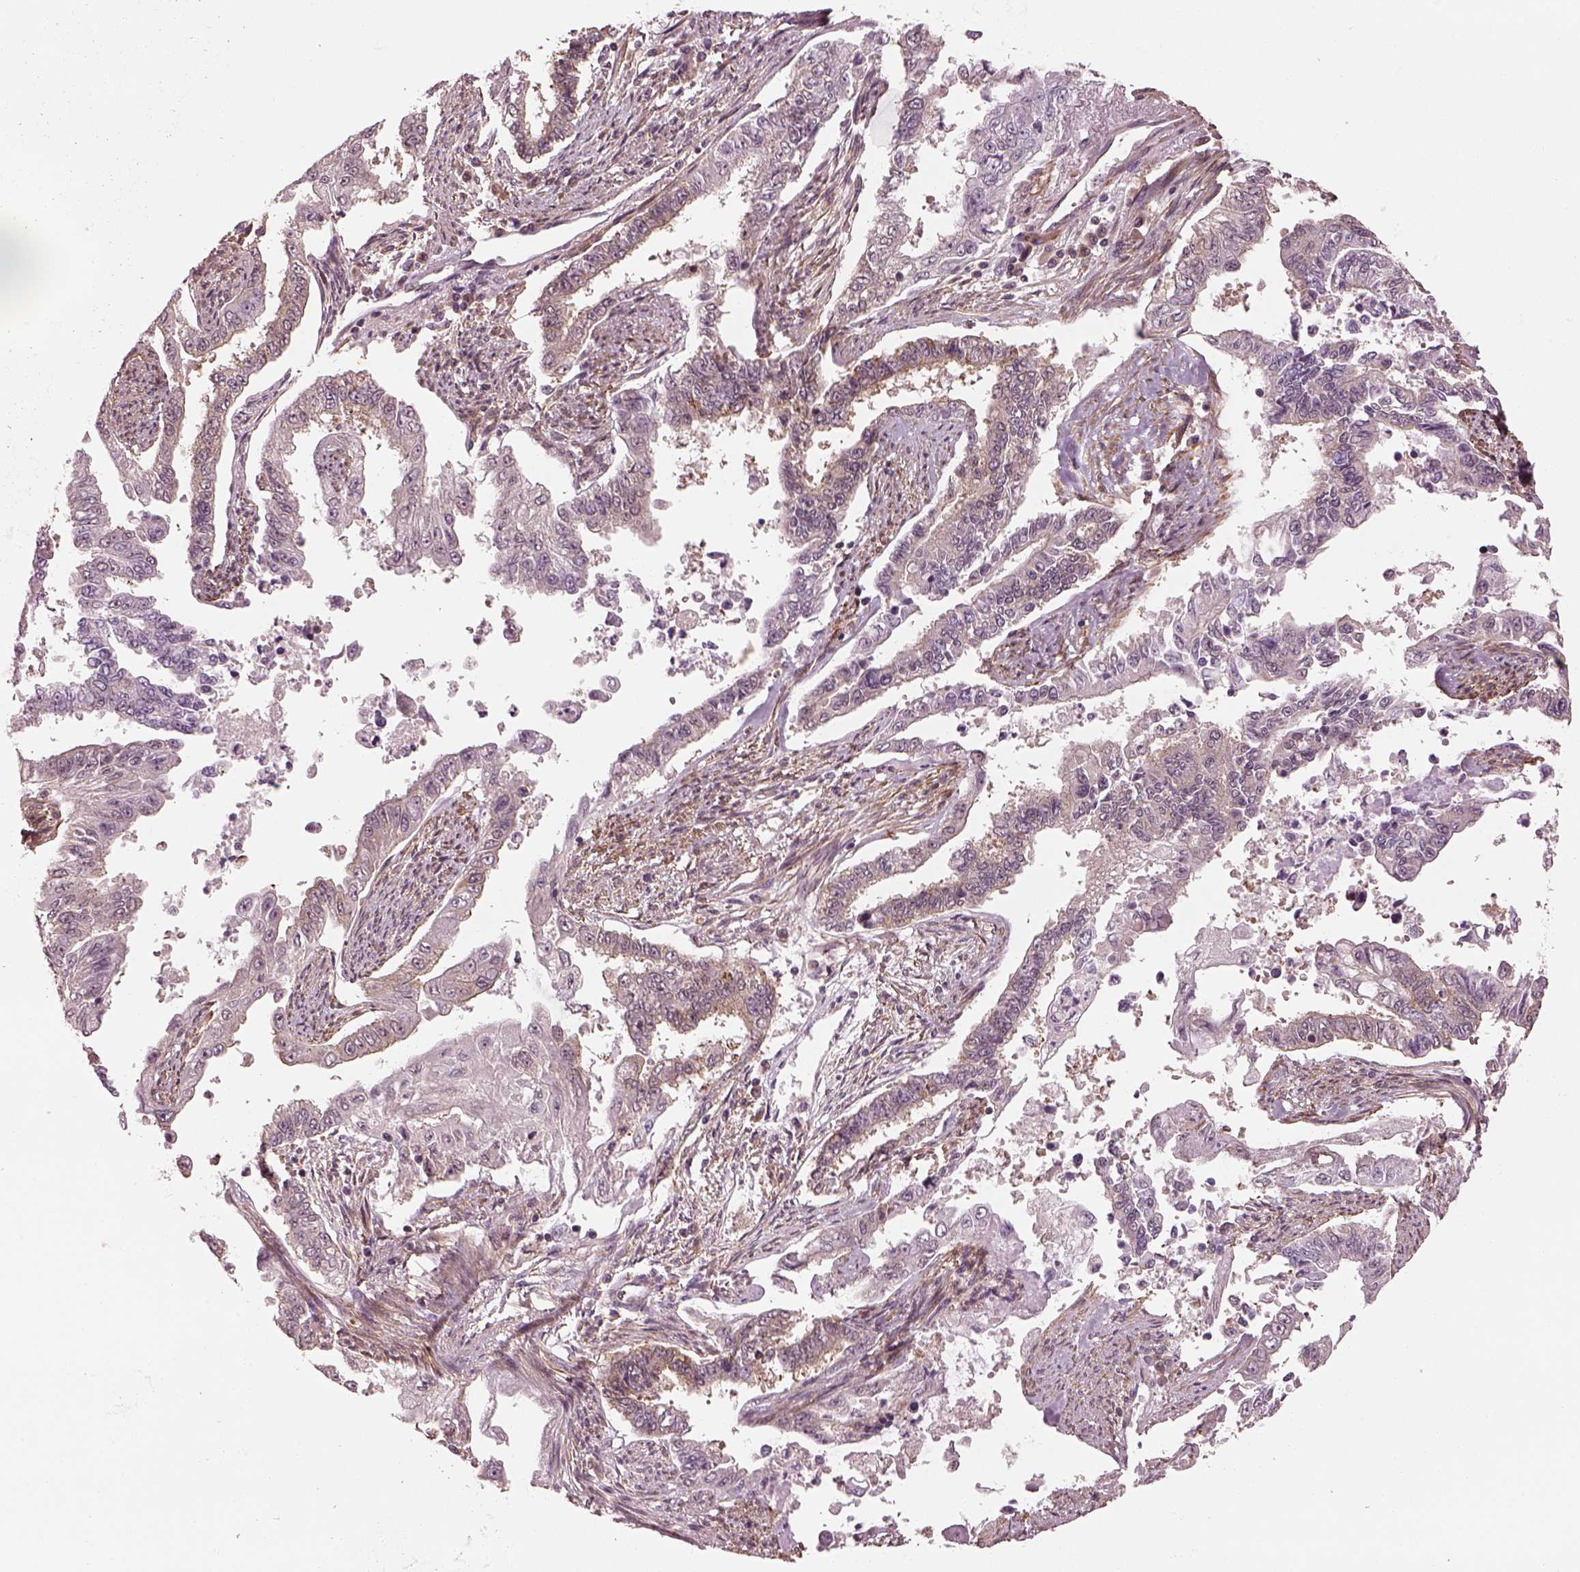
{"staining": {"intensity": "negative", "quantity": "none", "location": "none"}, "tissue": "endometrial cancer", "cell_type": "Tumor cells", "image_type": "cancer", "snomed": [{"axis": "morphology", "description": "Adenocarcinoma, NOS"}, {"axis": "topography", "description": "Uterus"}], "caption": "This is an immunohistochemistry micrograph of human endometrial cancer. There is no expression in tumor cells.", "gene": "LSM14A", "patient": {"sex": "female", "age": 59}}